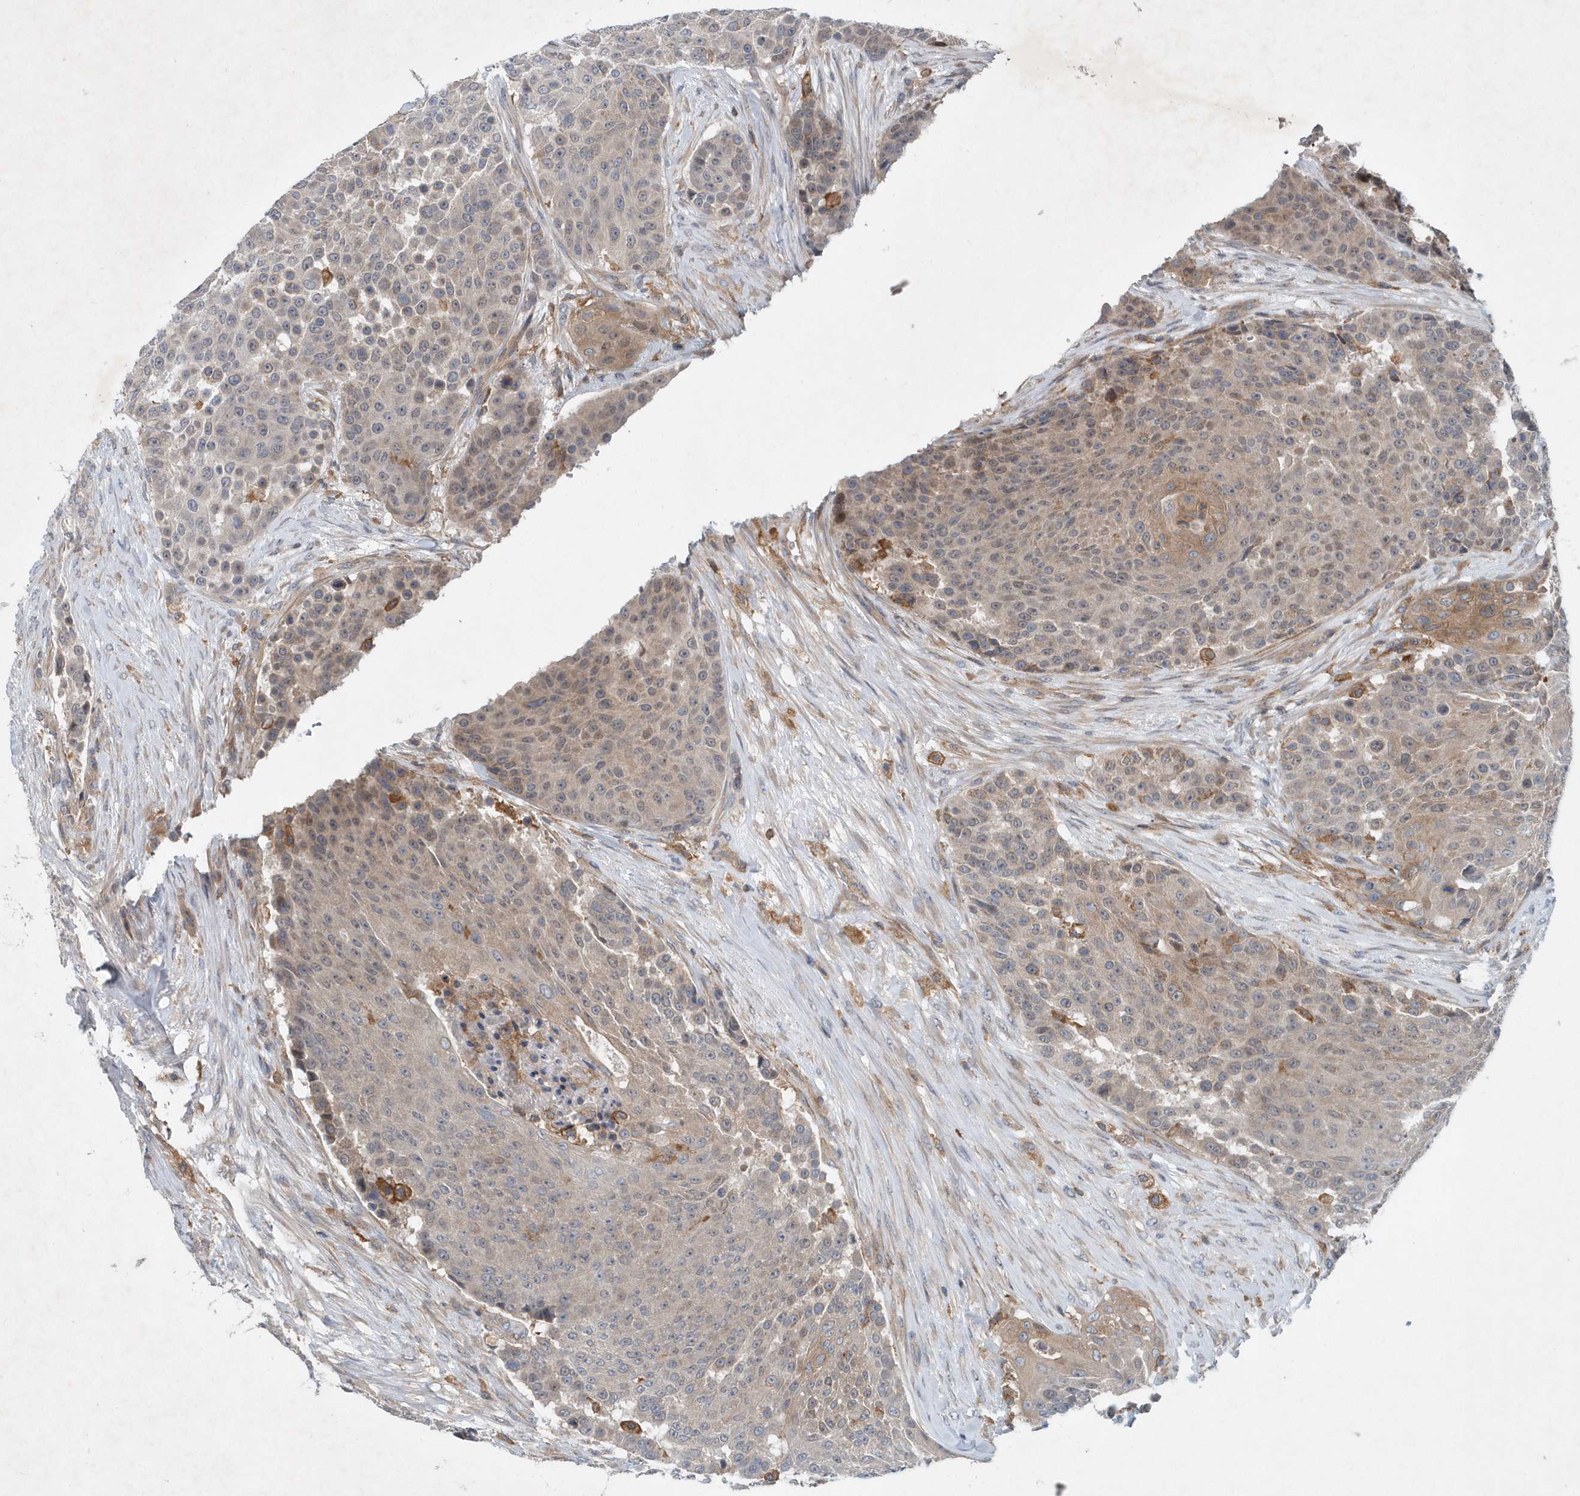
{"staining": {"intensity": "weak", "quantity": "25%-75%", "location": "cytoplasmic/membranous"}, "tissue": "urothelial cancer", "cell_type": "Tumor cells", "image_type": "cancer", "snomed": [{"axis": "morphology", "description": "Urothelial carcinoma, High grade"}, {"axis": "topography", "description": "Urinary bladder"}], "caption": "Urothelial carcinoma (high-grade) stained with immunohistochemistry (IHC) shows weak cytoplasmic/membranous positivity in approximately 25%-75% of tumor cells.", "gene": "P2RY10", "patient": {"sex": "female", "age": 63}}